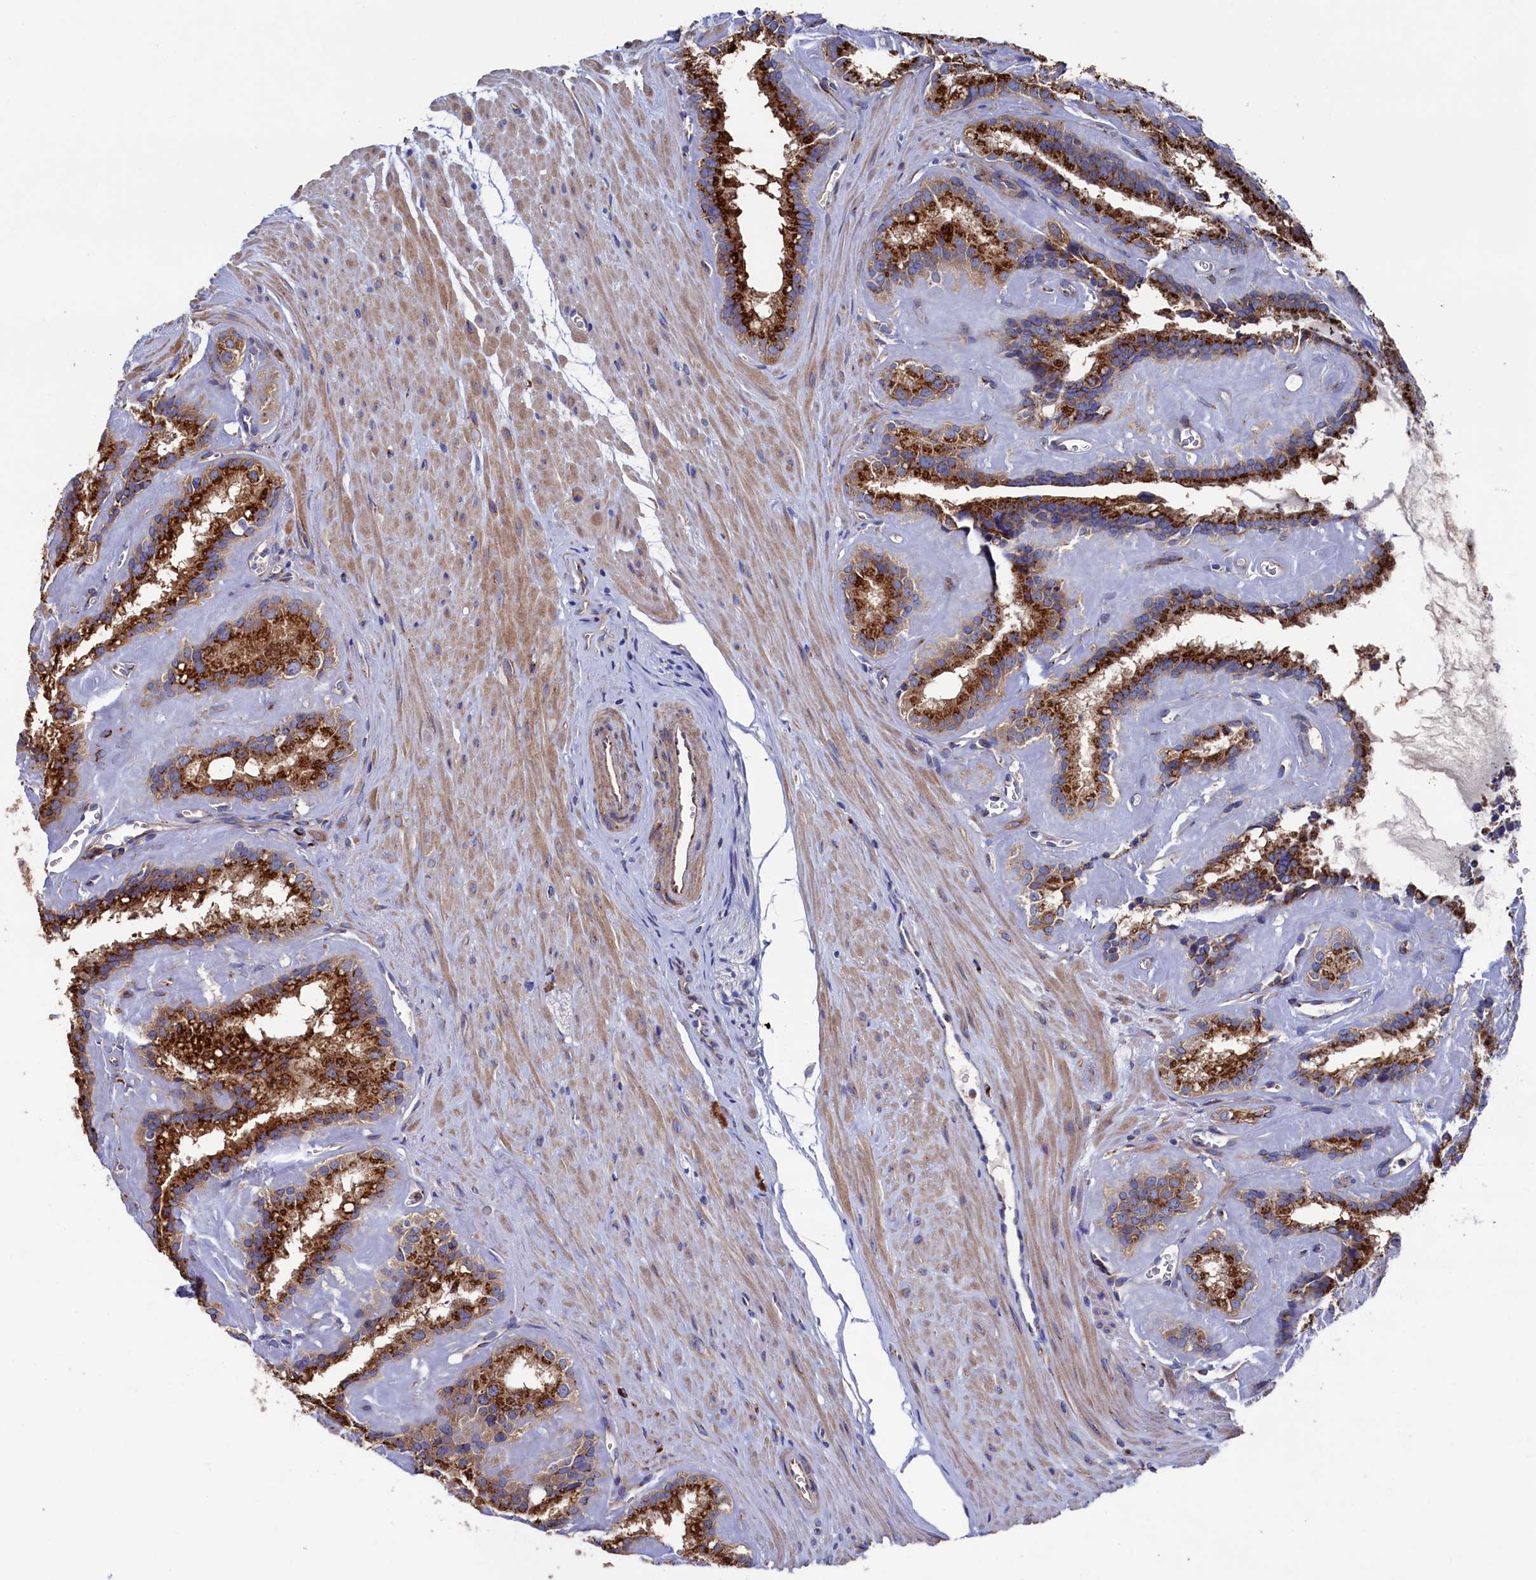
{"staining": {"intensity": "strong", "quantity": ">75%", "location": "cytoplasmic/membranous"}, "tissue": "seminal vesicle", "cell_type": "Glandular cells", "image_type": "normal", "snomed": [{"axis": "morphology", "description": "Normal tissue, NOS"}, {"axis": "topography", "description": "Prostate"}, {"axis": "topography", "description": "Seminal veicle"}], "caption": "A brown stain shows strong cytoplasmic/membranous positivity of a protein in glandular cells of unremarkable human seminal vesicle. The staining is performed using DAB brown chromogen to label protein expression. The nuclei are counter-stained blue using hematoxylin.", "gene": "PRRC1", "patient": {"sex": "male", "age": 59}}